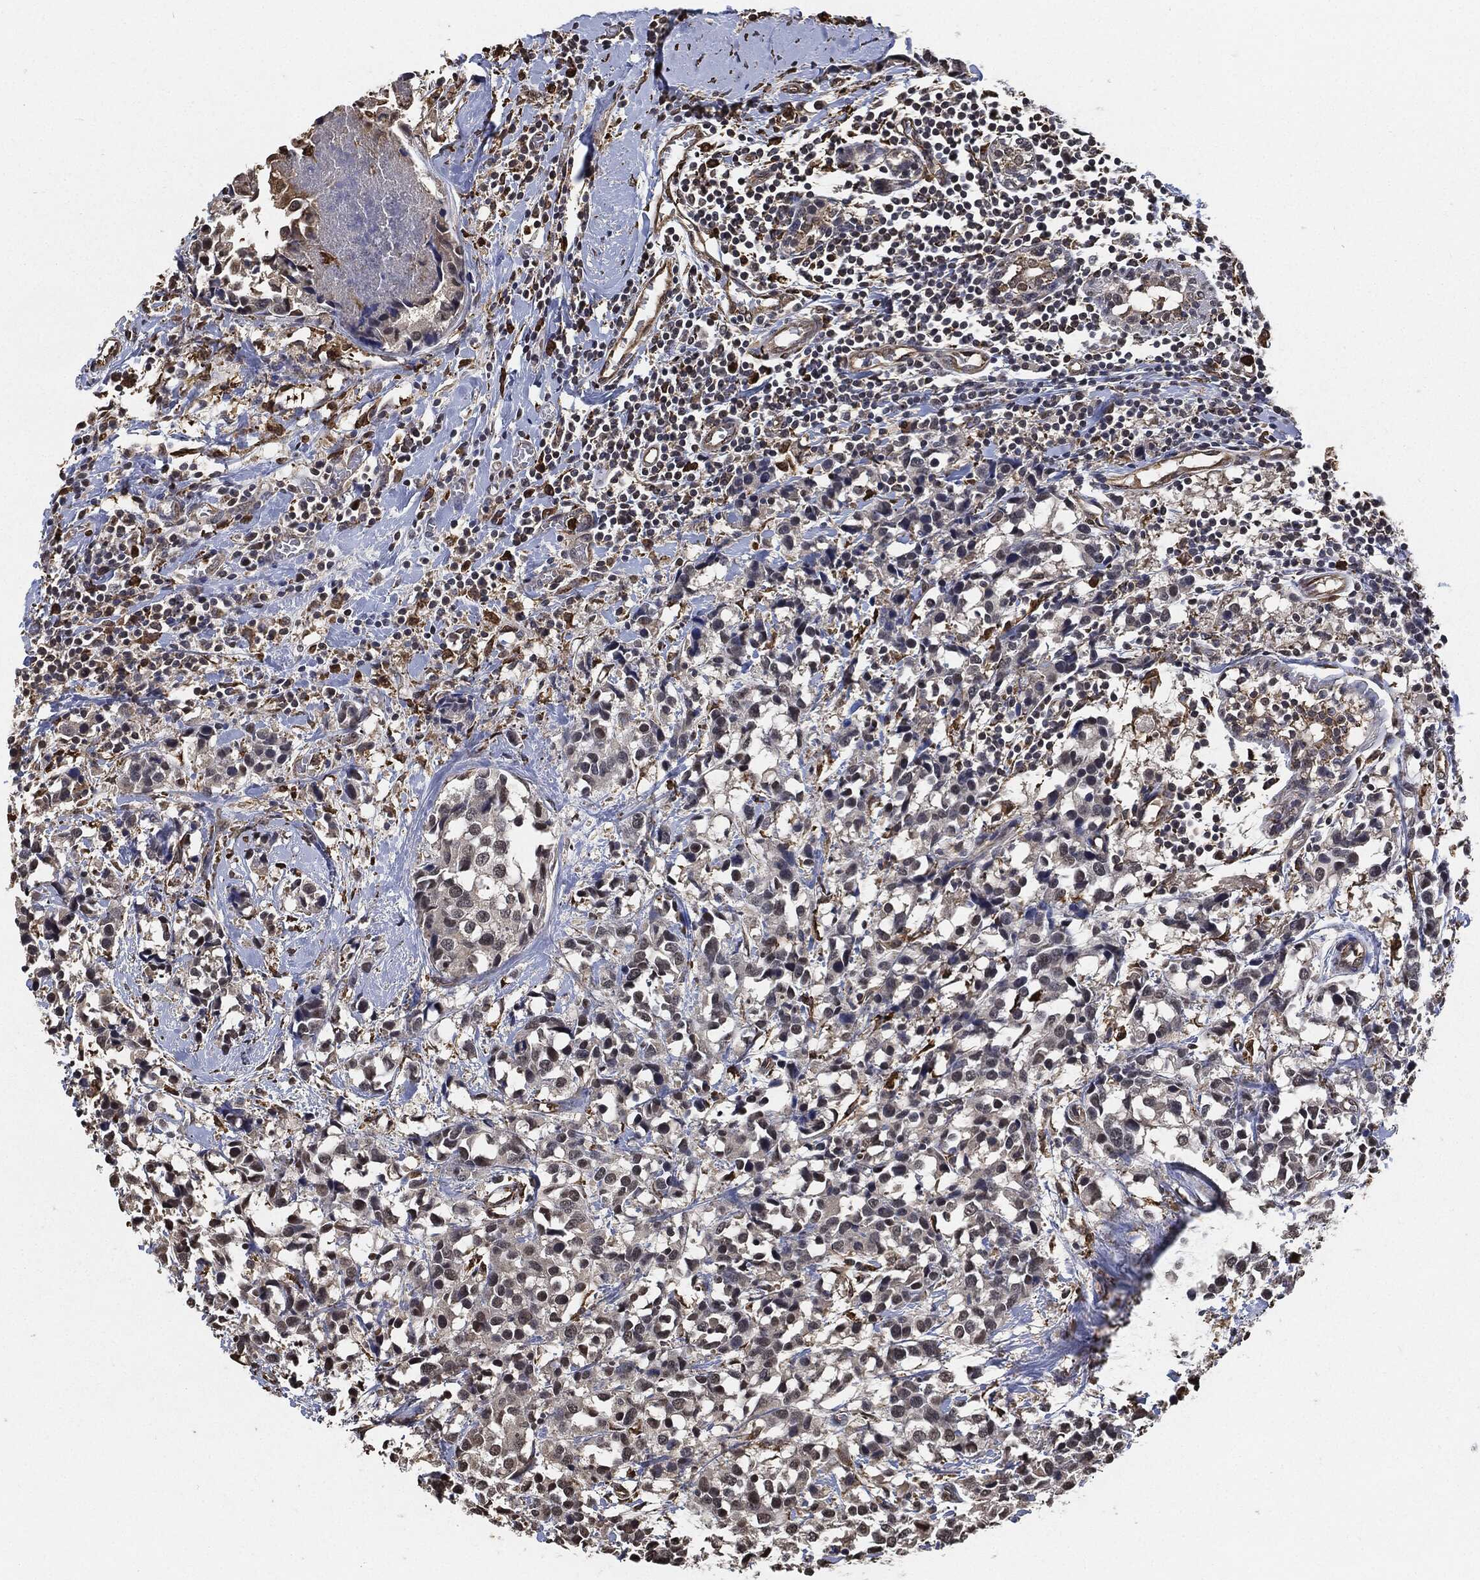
{"staining": {"intensity": "negative", "quantity": "none", "location": "none"}, "tissue": "breast cancer", "cell_type": "Tumor cells", "image_type": "cancer", "snomed": [{"axis": "morphology", "description": "Lobular carcinoma"}, {"axis": "topography", "description": "Breast"}], "caption": "High power microscopy micrograph of an immunohistochemistry (IHC) image of breast lobular carcinoma, revealing no significant positivity in tumor cells.", "gene": "S100A9", "patient": {"sex": "female", "age": 59}}